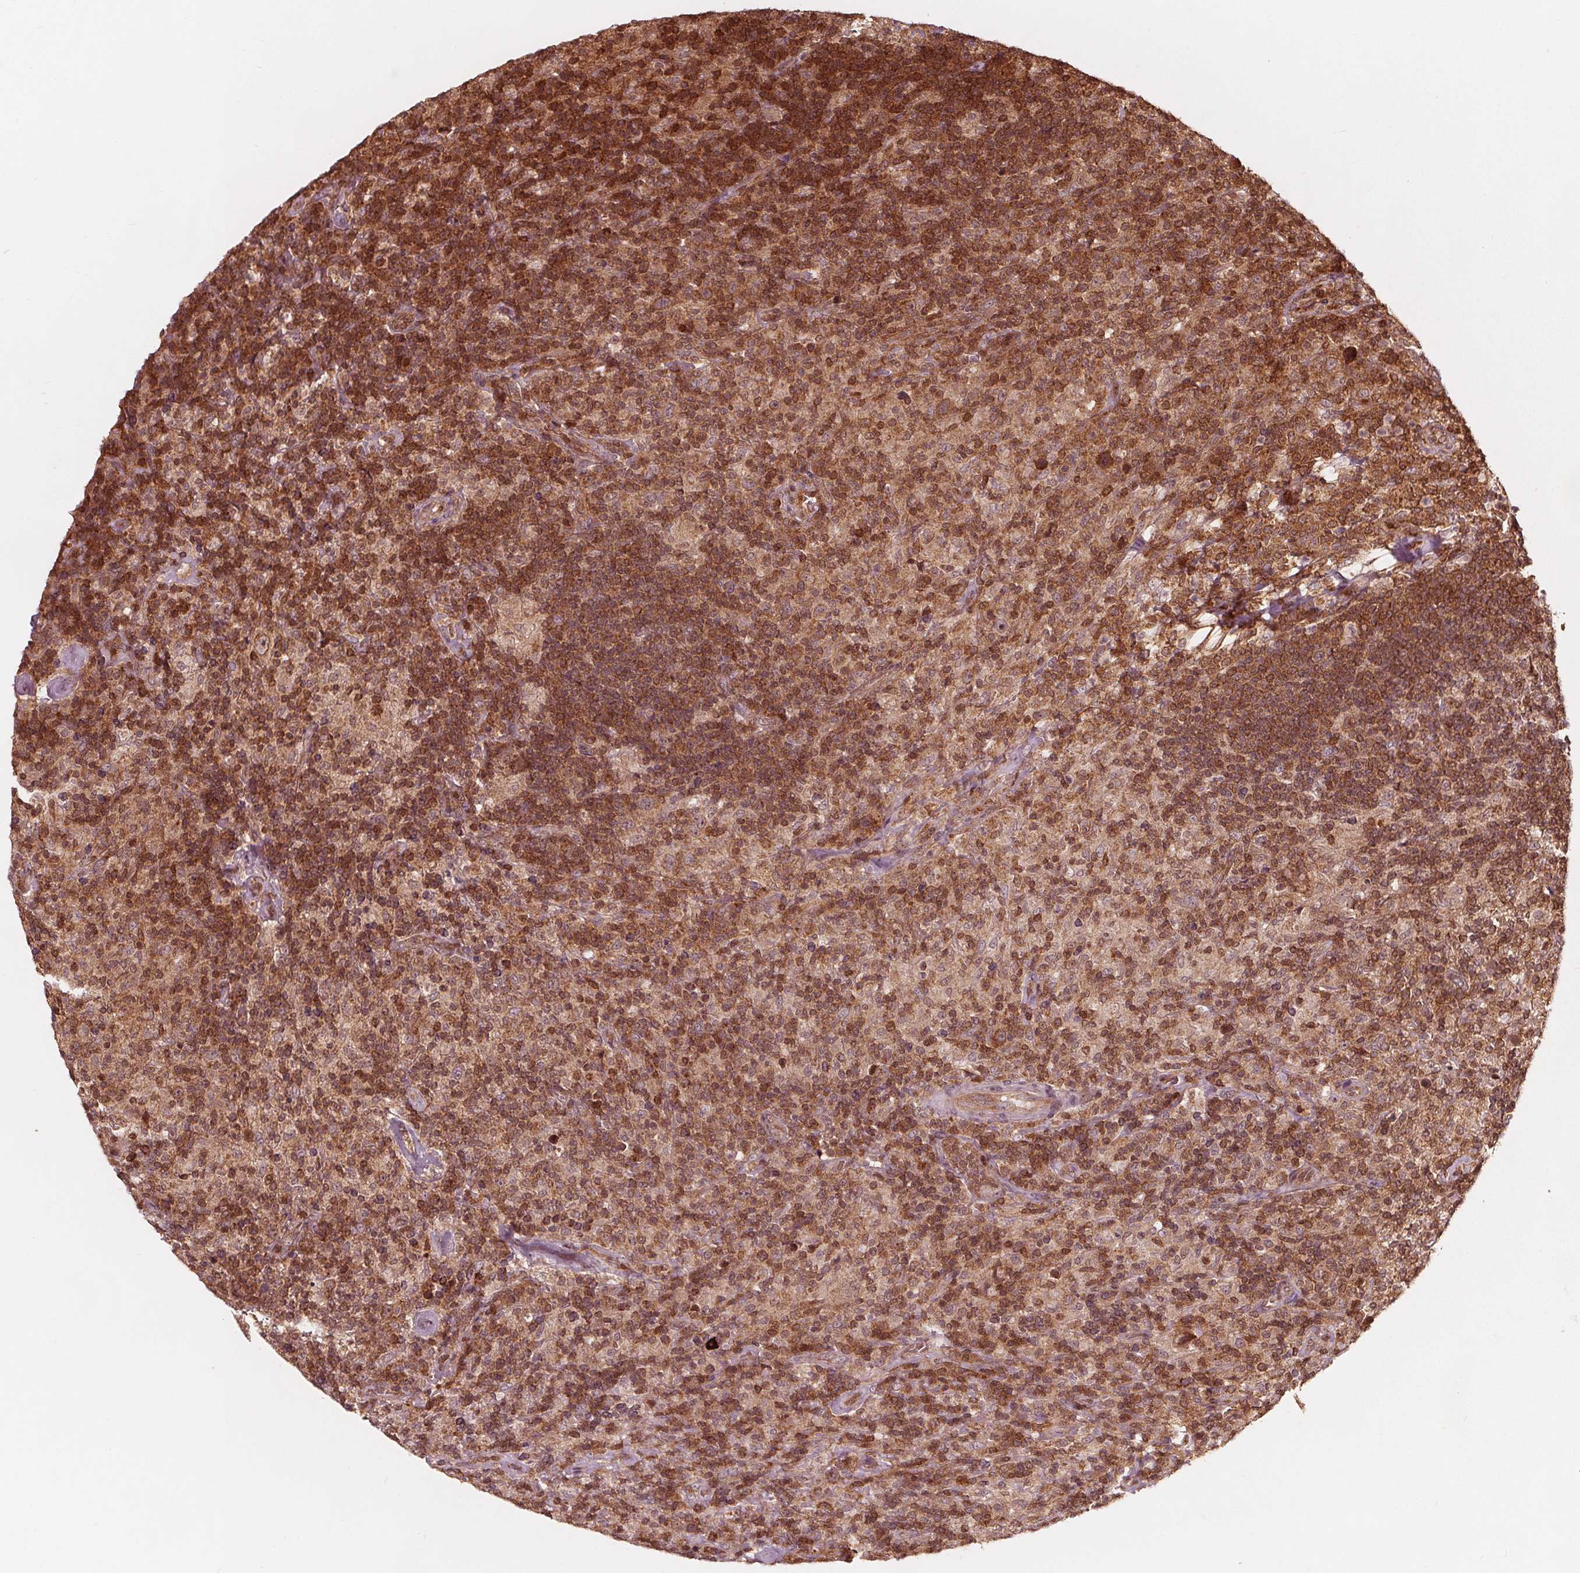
{"staining": {"intensity": "moderate", "quantity": ">75%", "location": "cytoplasmic/membranous,nuclear"}, "tissue": "lymphoma", "cell_type": "Tumor cells", "image_type": "cancer", "snomed": [{"axis": "morphology", "description": "Hodgkin's disease, NOS"}, {"axis": "topography", "description": "Lymph node"}], "caption": "Immunohistochemical staining of human Hodgkin's disease exhibits medium levels of moderate cytoplasmic/membranous and nuclear protein staining in about >75% of tumor cells.", "gene": "AIP", "patient": {"sex": "male", "age": 70}}